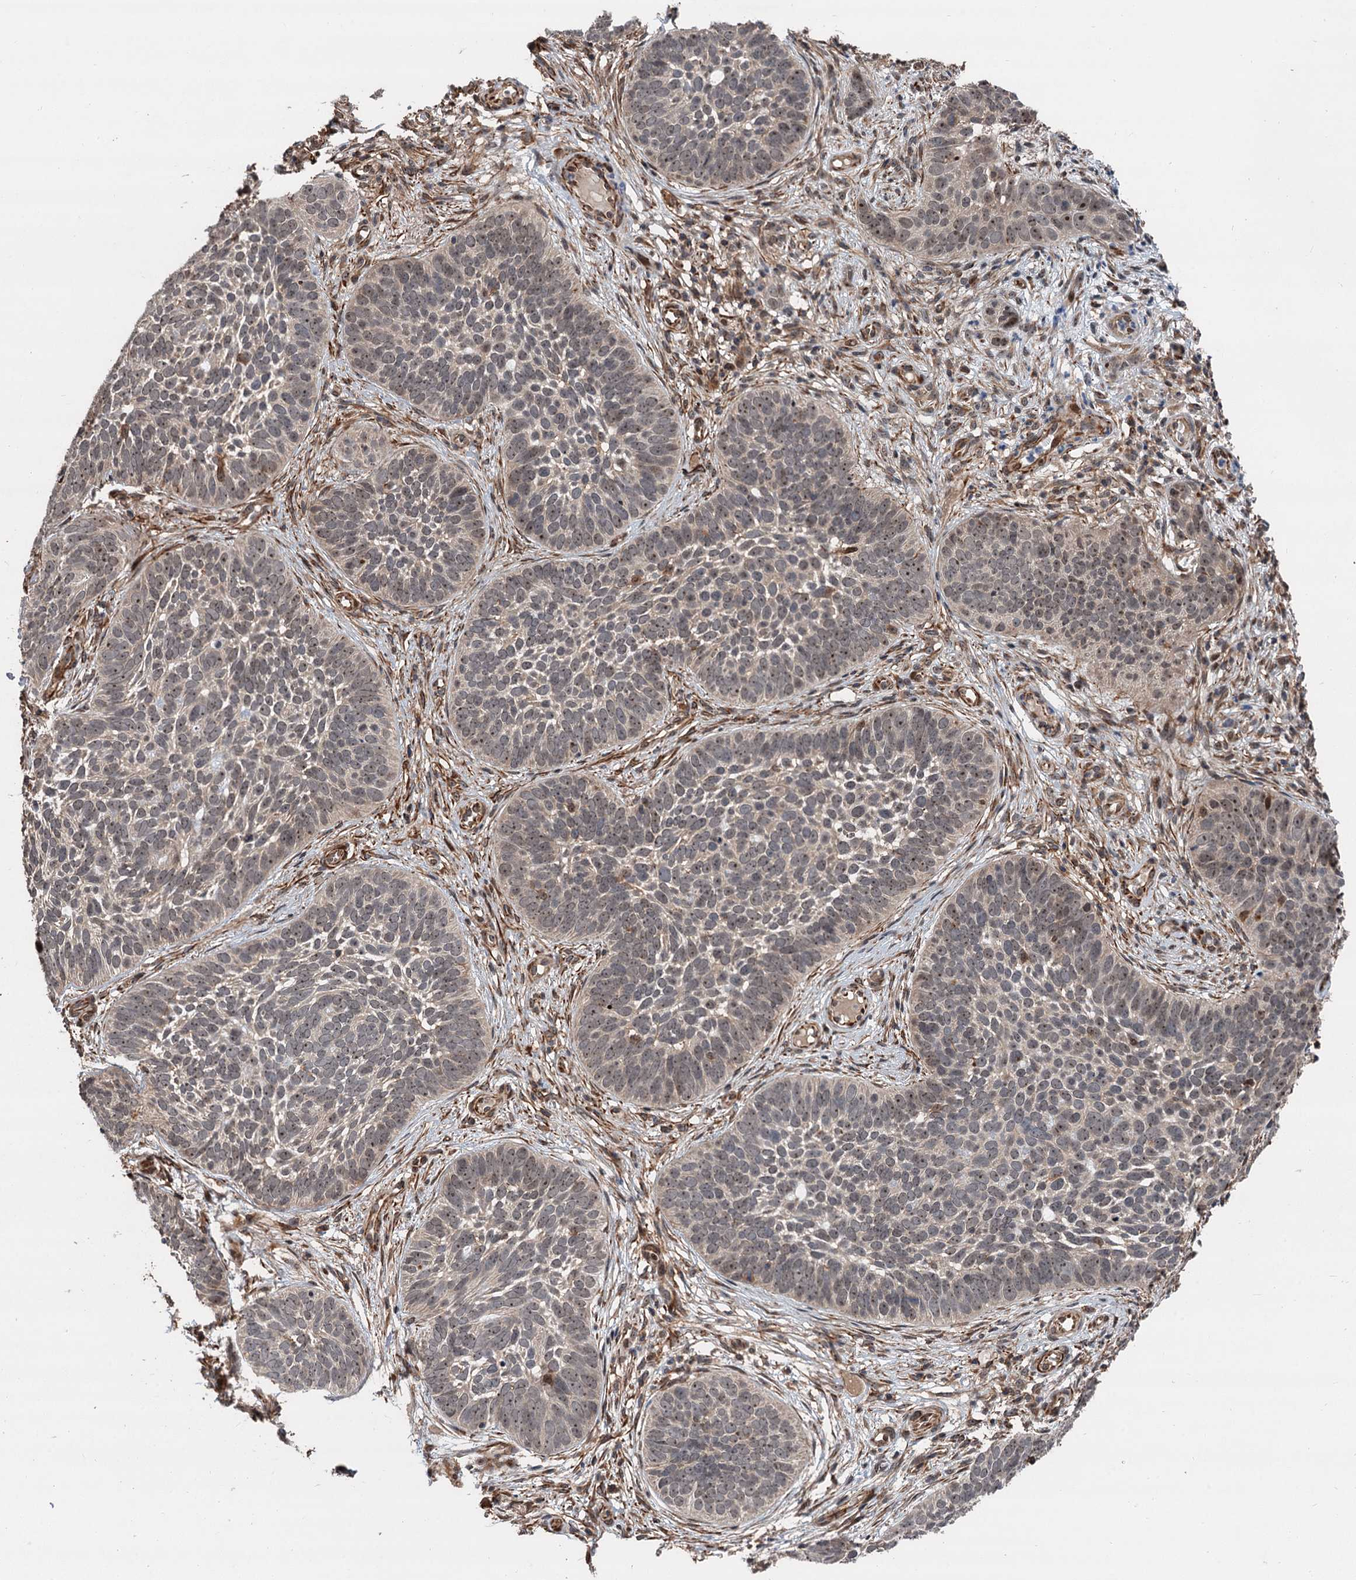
{"staining": {"intensity": "weak", "quantity": "25%-75%", "location": "nuclear"}, "tissue": "skin cancer", "cell_type": "Tumor cells", "image_type": "cancer", "snomed": [{"axis": "morphology", "description": "Basal cell carcinoma"}, {"axis": "topography", "description": "Skin"}], "caption": "Brown immunohistochemical staining in human basal cell carcinoma (skin) reveals weak nuclear expression in about 25%-75% of tumor cells.", "gene": "TMA16", "patient": {"sex": "male", "age": 89}}